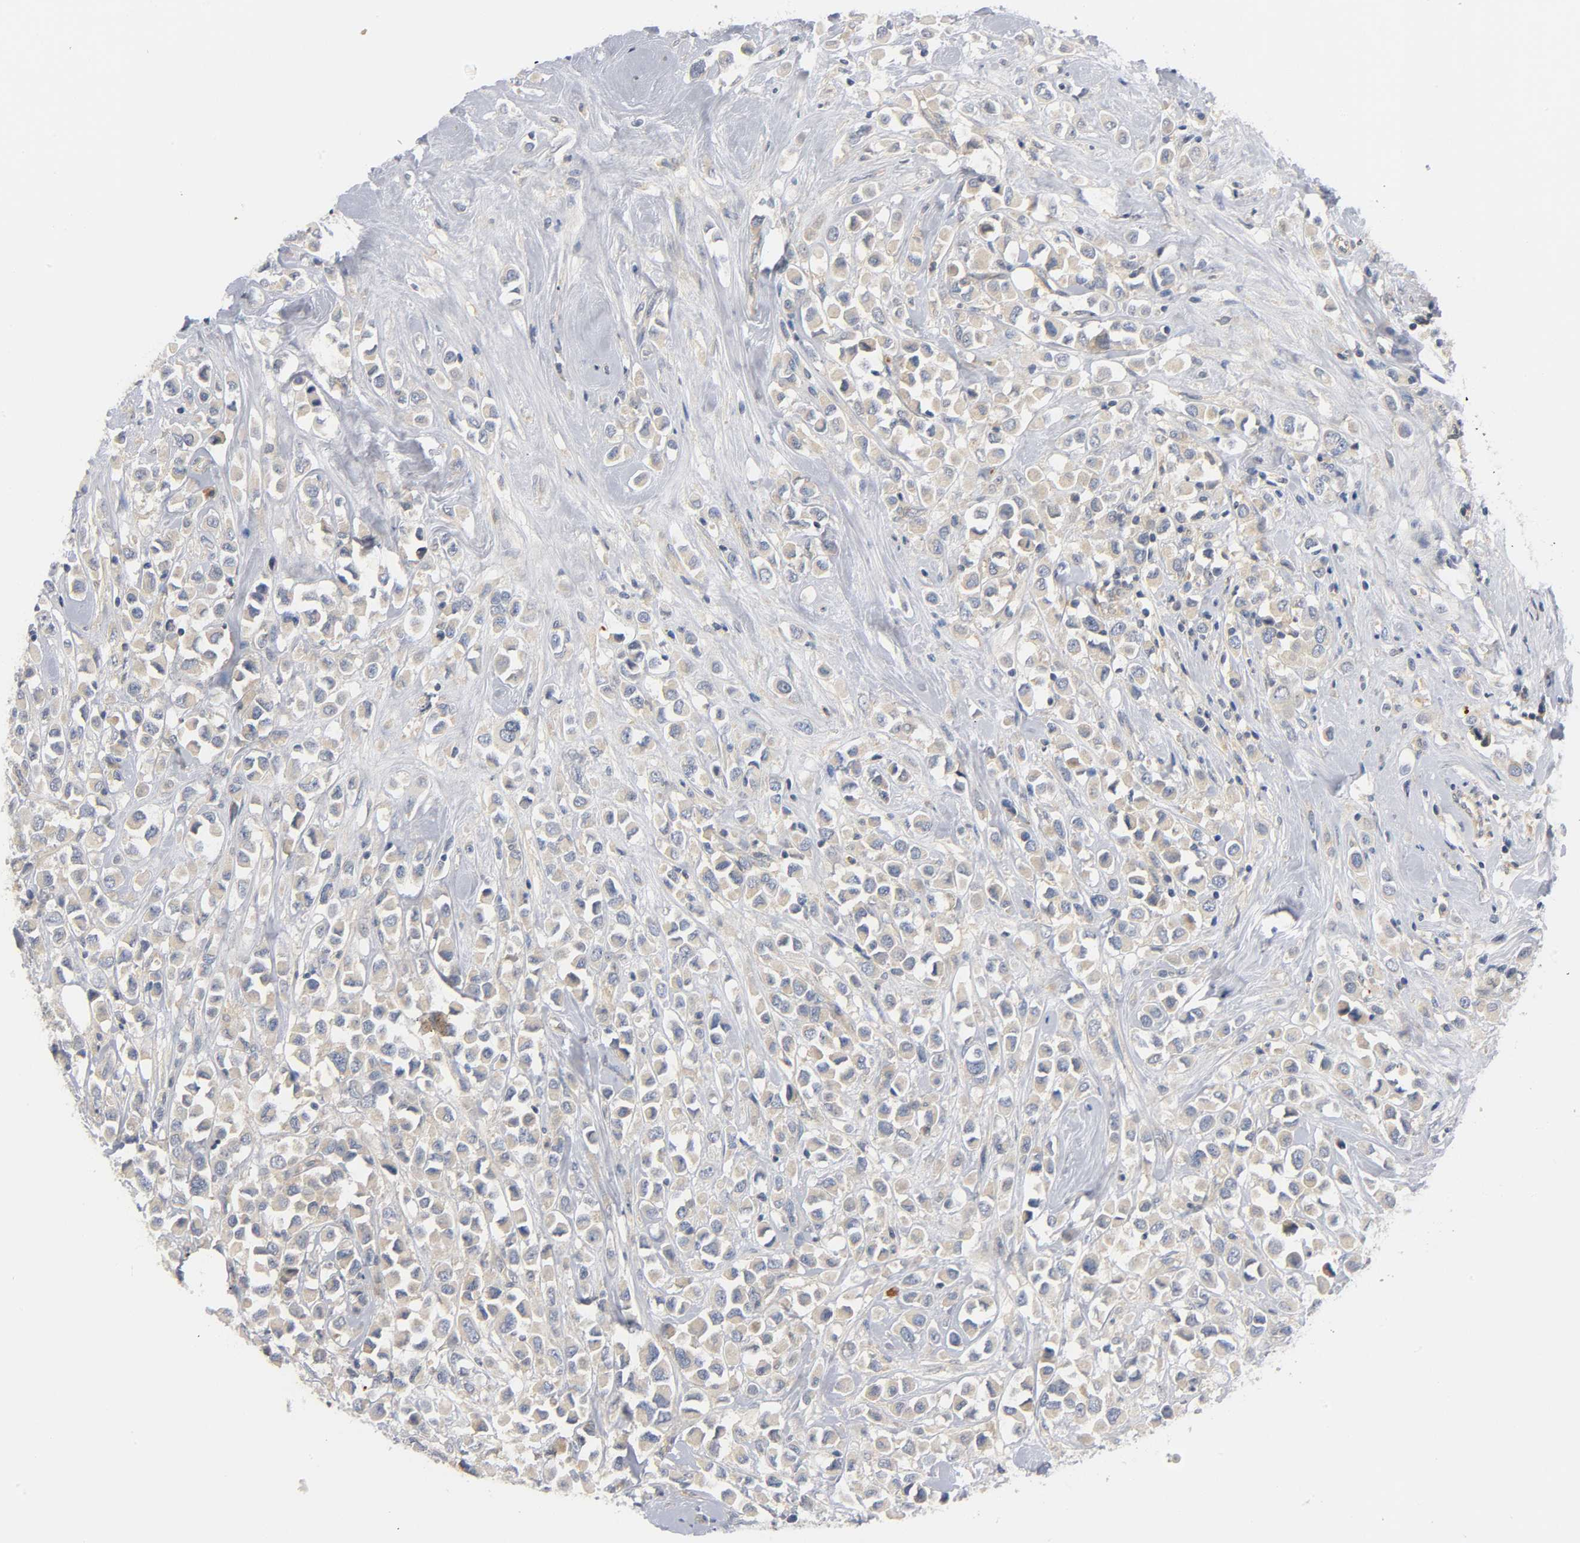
{"staining": {"intensity": "weak", "quantity": ">75%", "location": "cytoplasmic/membranous"}, "tissue": "breast cancer", "cell_type": "Tumor cells", "image_type": "cancer", "snomed": [{"axis": "morphology", "description": "Duct carcinoma"}, {"axis": "topography", "description": "Breast"}], "caption": "Human breast cancer stained with a protein marker shows weak staining in tumor cells.", "gene": "HDAC6", "patient": {"sex": "female", "age": 61}}